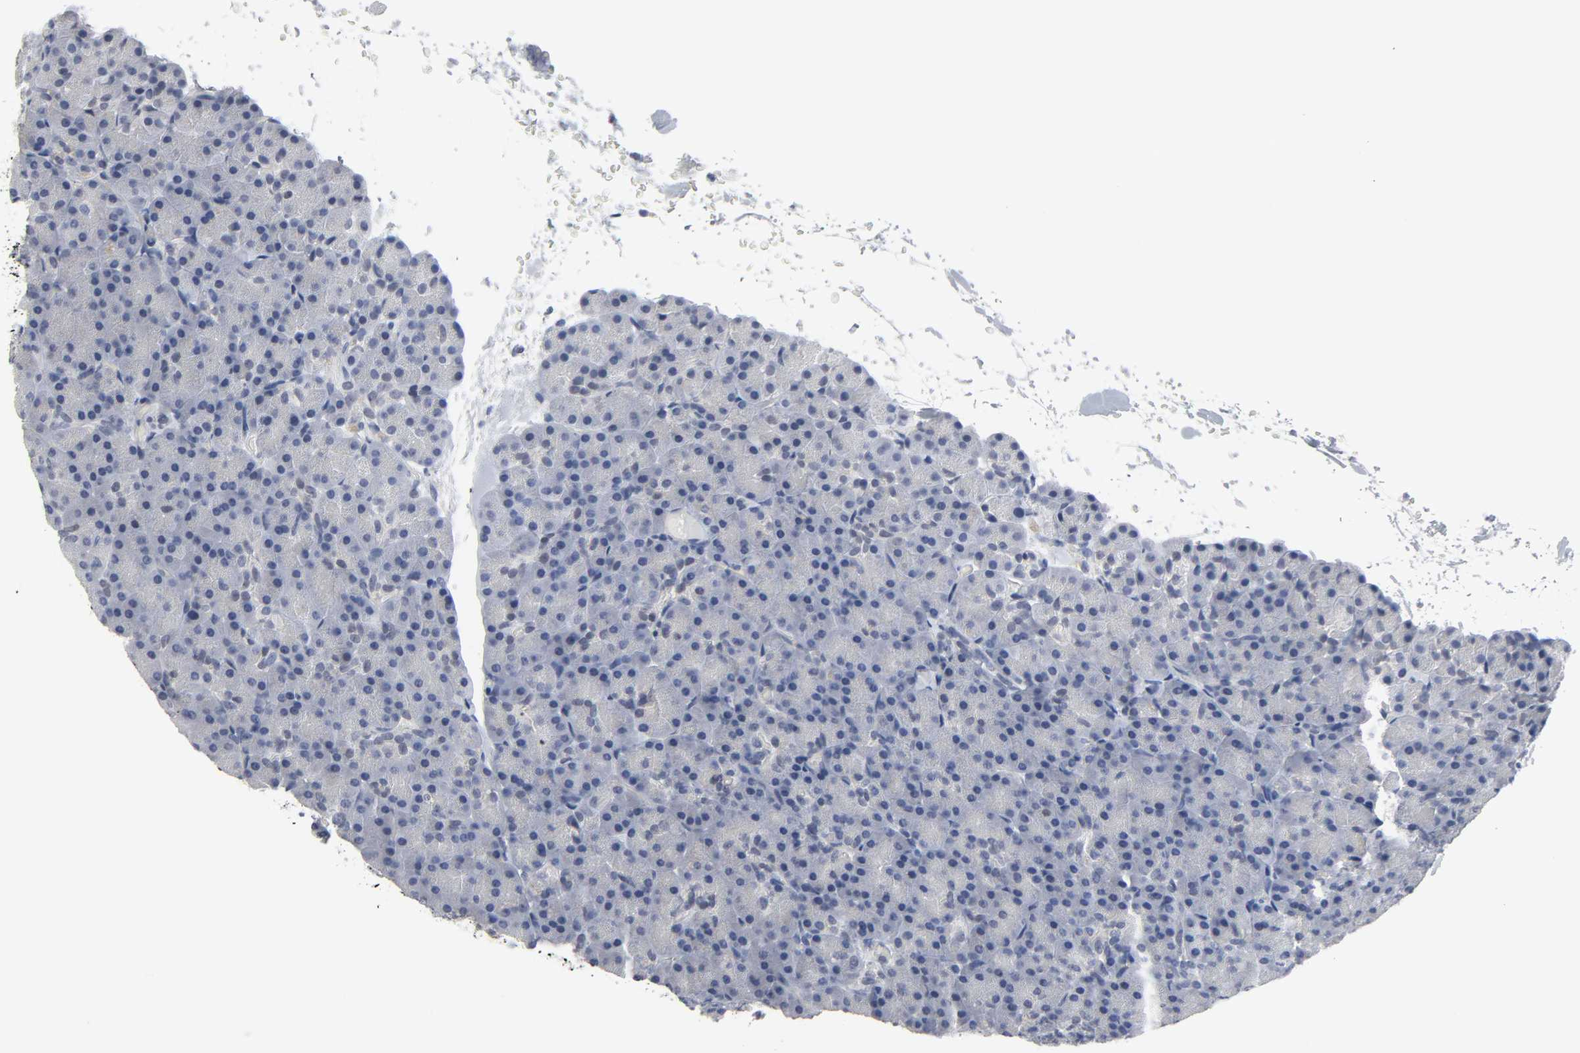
{"staining": {"intensity": "negative", "quantity": "none", "location": "none"}, "tissue": "pancreas", "cell_type": "Exocrine glandular cells", "image_type": "normal", "snomed": [{"axis": "morphology", "description": "Normal tissue, NOS"}, {"axis": "topography", "description": "Pancreas"}], "caption": "Immunohistochemical staining of benign human pancreas displays no significant staining in exocrine glandular cells.", "gene": "SALL2", "patient": {"sex": "female", "age": 43}}